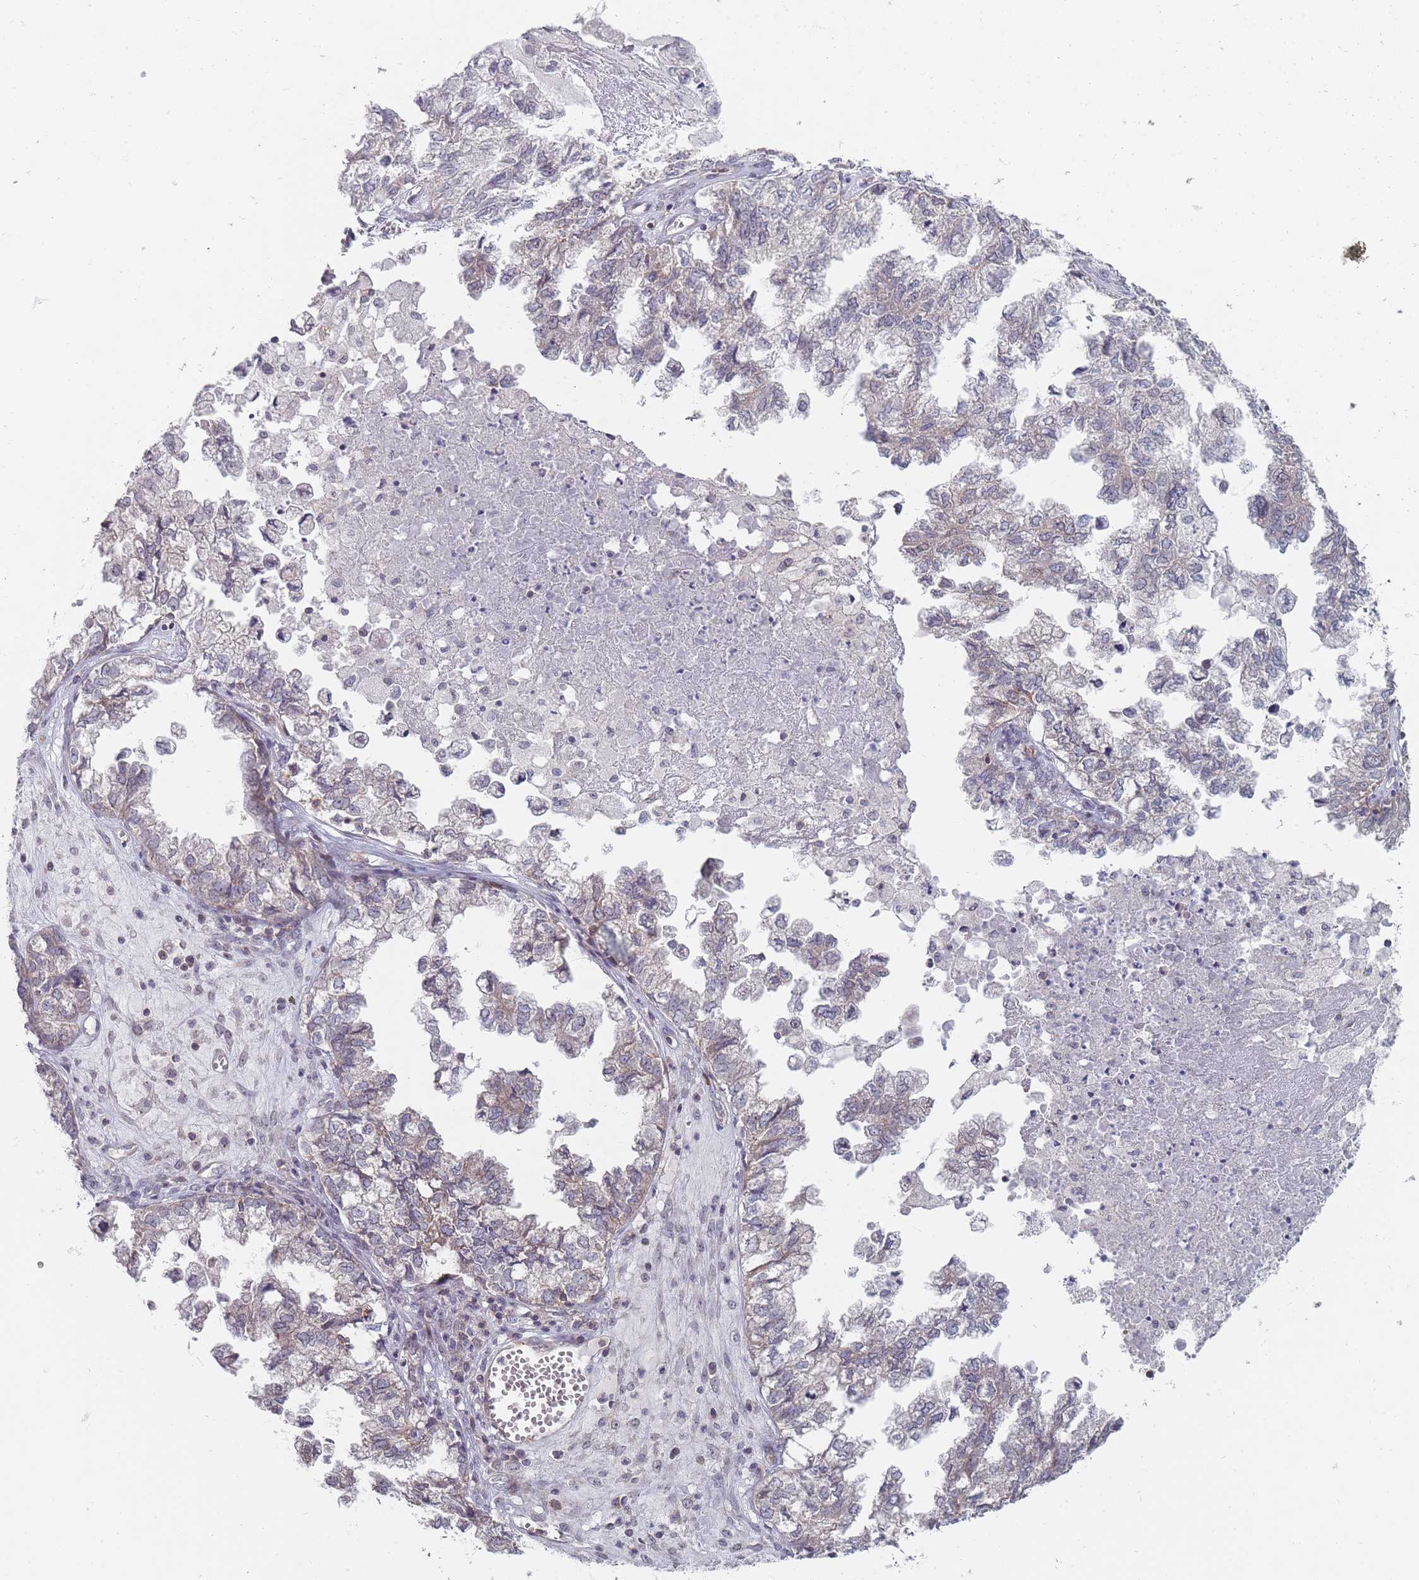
{"staining": {"intensity": "moderate", "quantity": "<25%", "location": "cytoplasmic/membranous"}, "tissue": "ovarian cancer", "cell_type": "Tumor cells", "image_type": "cancer", "snomed": [{"axis": "morphology", "description": "Cystadenocarcinoma, mucinous, NOS"}, {"axis": "topography", "description": "Ovary"}], "caption": "A micrograph of human ovarian cancer stained for a protein reveals moderate cytoplasmic/membranous brown staining in tumor cells.", "gene": "PCDH12", "patient": {"sex": "female", "age": 72}}